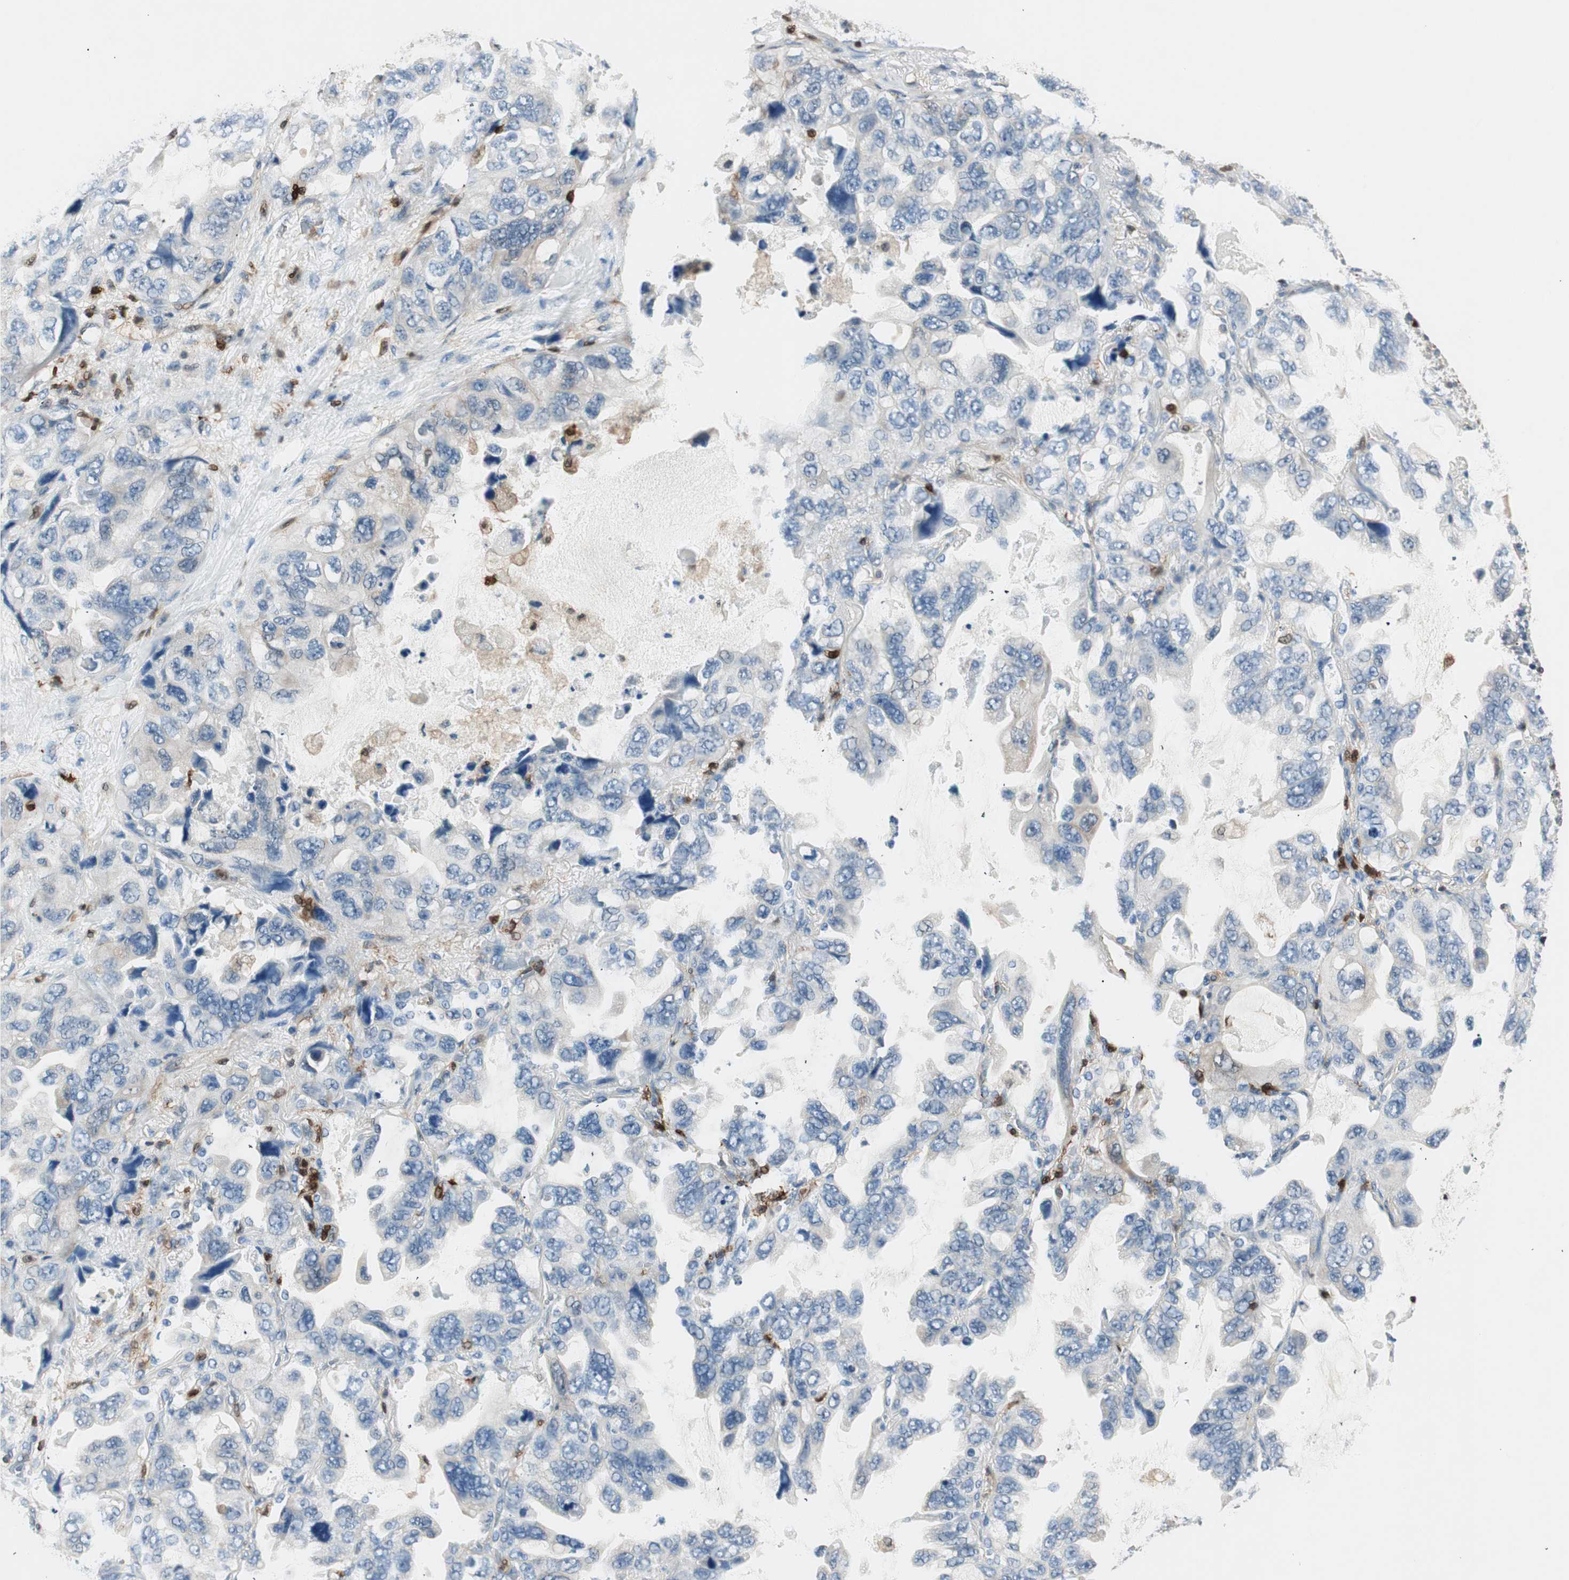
{"staining": {"intensity": "negative", "quantity": "none", "location": "none"}, "tissue": "lung cancer", "cell_type": "Tumor cells", "image_type": "cancer", "snomed": [{"axis": "morphology", "description": "Squamous cell carcinoma, NOS"}, {"axis": "topography", "description": "Lung"}], "caption": "Lung cancer (squamous cell carcinoma) was stained to show a protein in brown. There is no significant positivity in tumor cells. Nuclei are stained in blue.", "gene": "COTL1", "patient": {"sex": "female", "age": 73}}